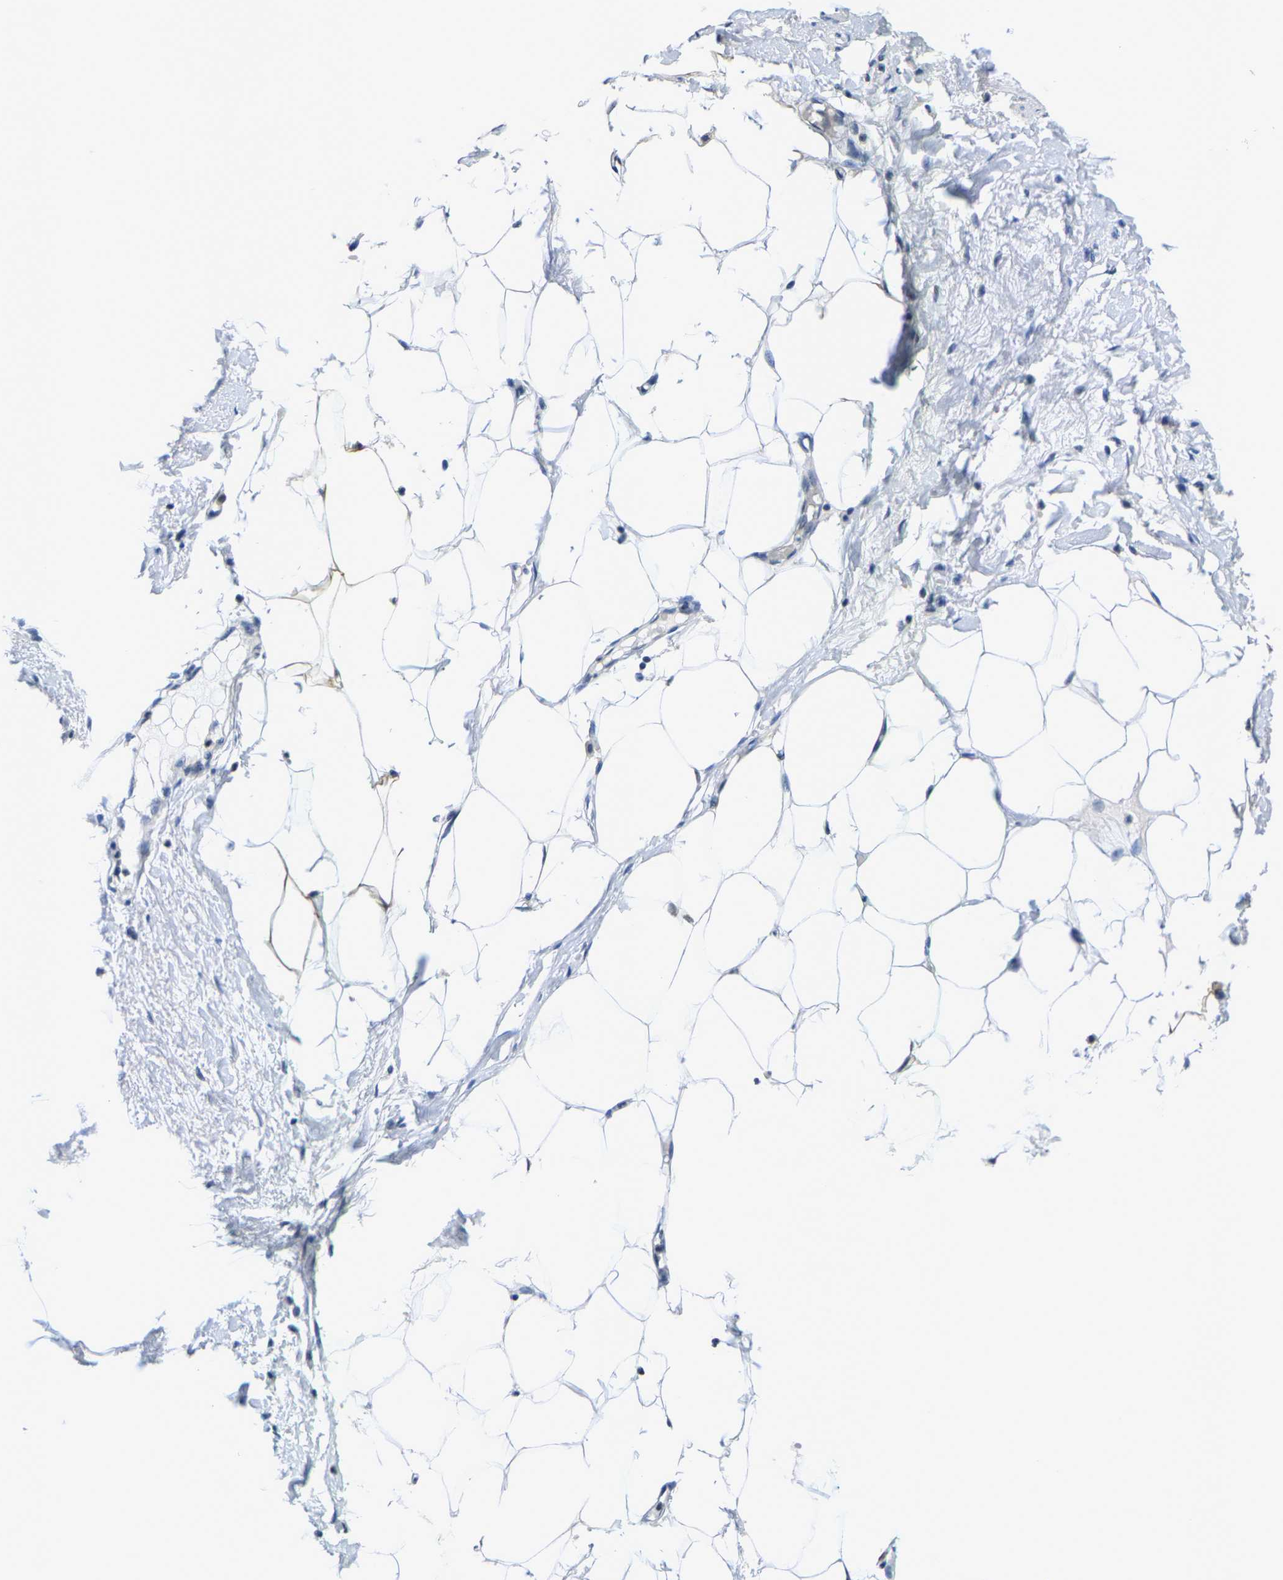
{"staining": {"intensity": "negative", "quantity": "none", "location": "none"}, "tissue": "adipose tissue", "cell_type": "Adipocytes", "image_type": "normal", "snomed": [{"axis": "morphology", "description": "Normal tissue, NOS"}, {"axis": "topography", "description": "Soft tissue"}], "caption": "Micrograph shows no significant protein positivity in adipocytes of normal adipose tissue.", "gene": "KLHL1", "patient": {"sex": "male", "age": 72}}